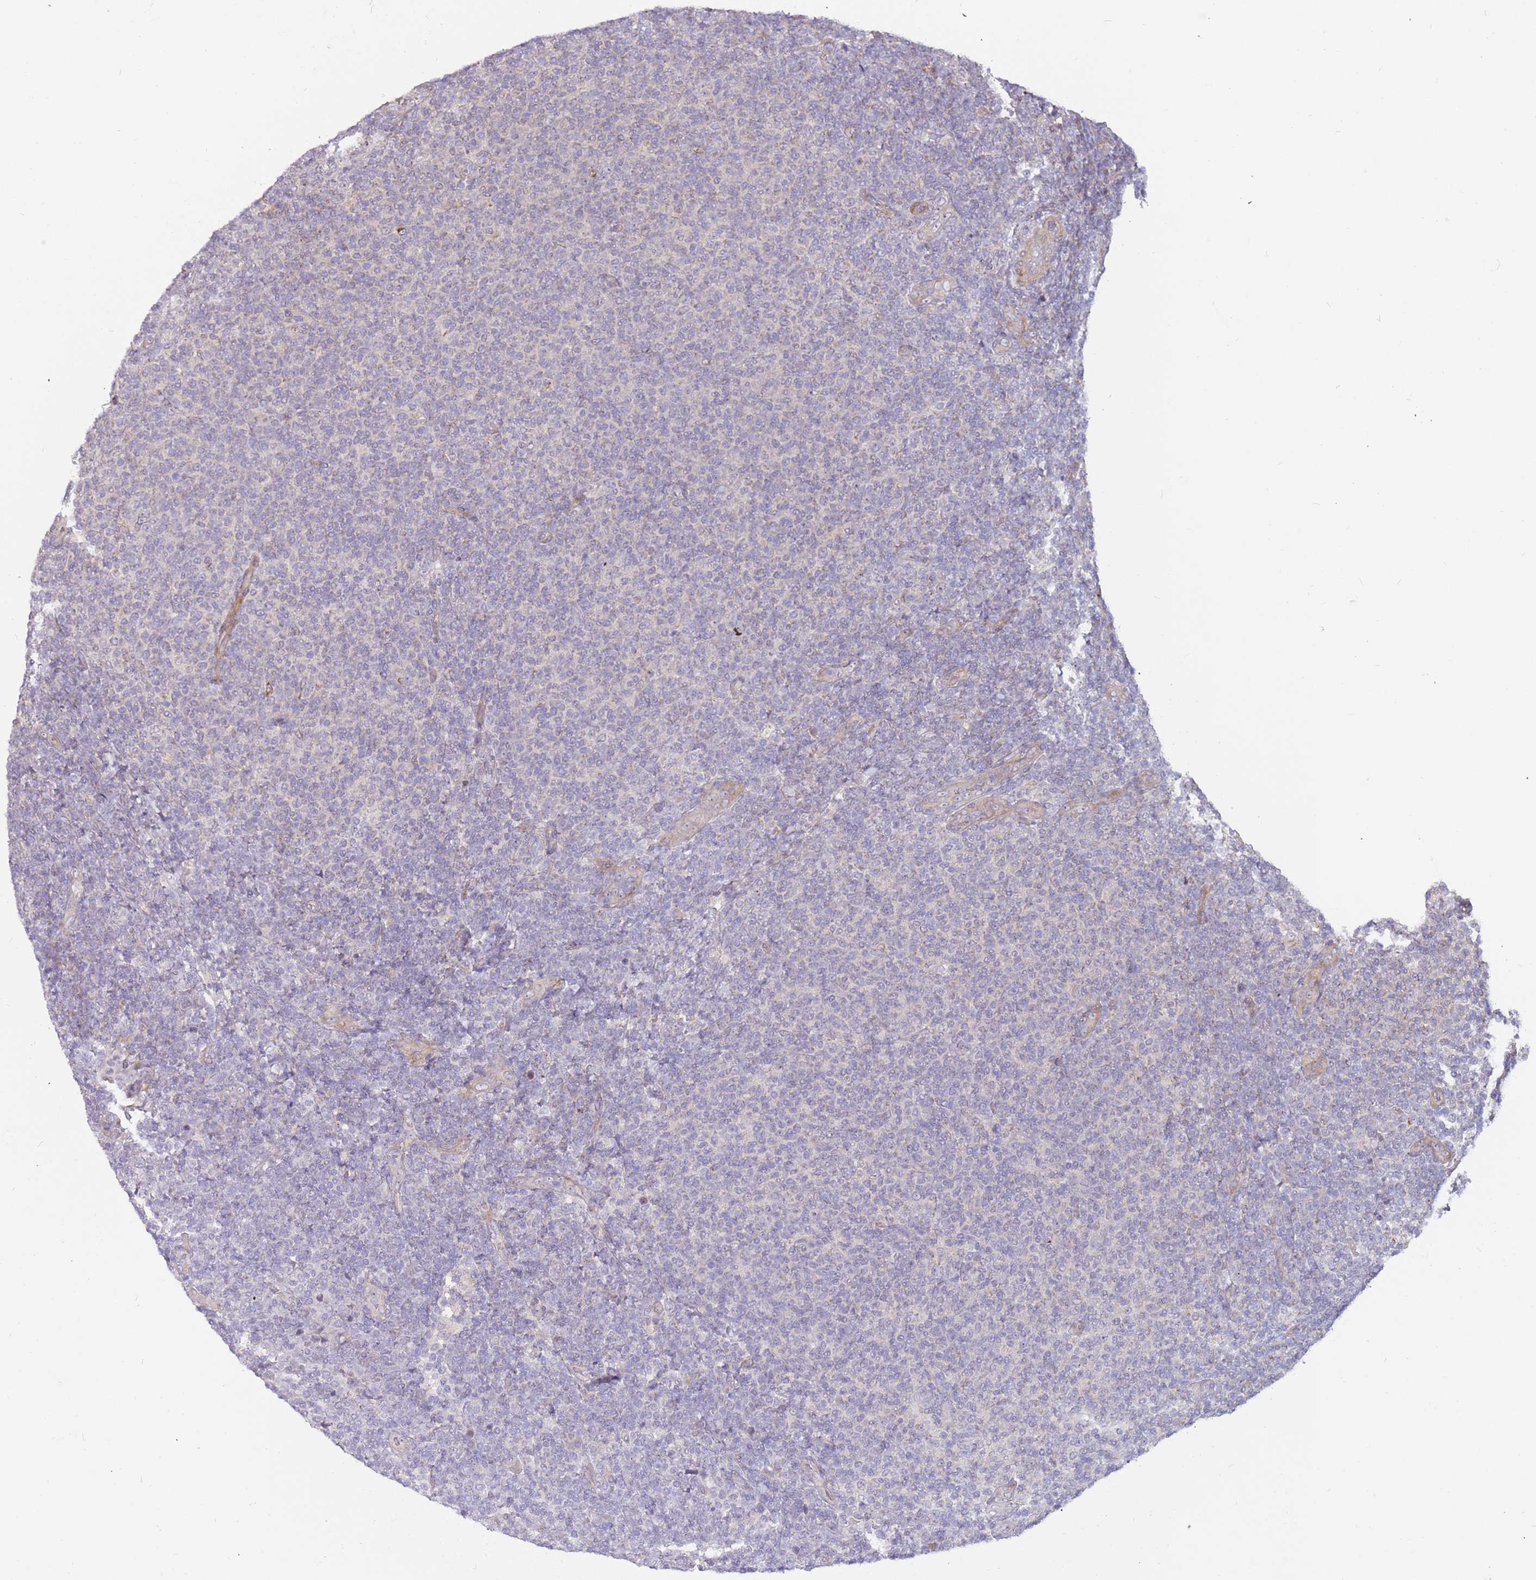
{"staining": {"intensity": "negative", "quantity": "none", "location": "none"}, "tissue": "lymphoma", "cell_type": "Tumor cells", "image_type": "cancer", "snomed": [{"axis": "morphology", "description": "Malignant lymphoma, non-Hodgkin's type, Low grade"}, {"axis": "topography", "description": "Lymph node"}], "caption": "This is an immunohistochemistry photomicrograph of lymphoma. There is no staining in tumor cells.", "gene": "TRAPPC6B", "patient": {"sex": "male", "age": 66}}